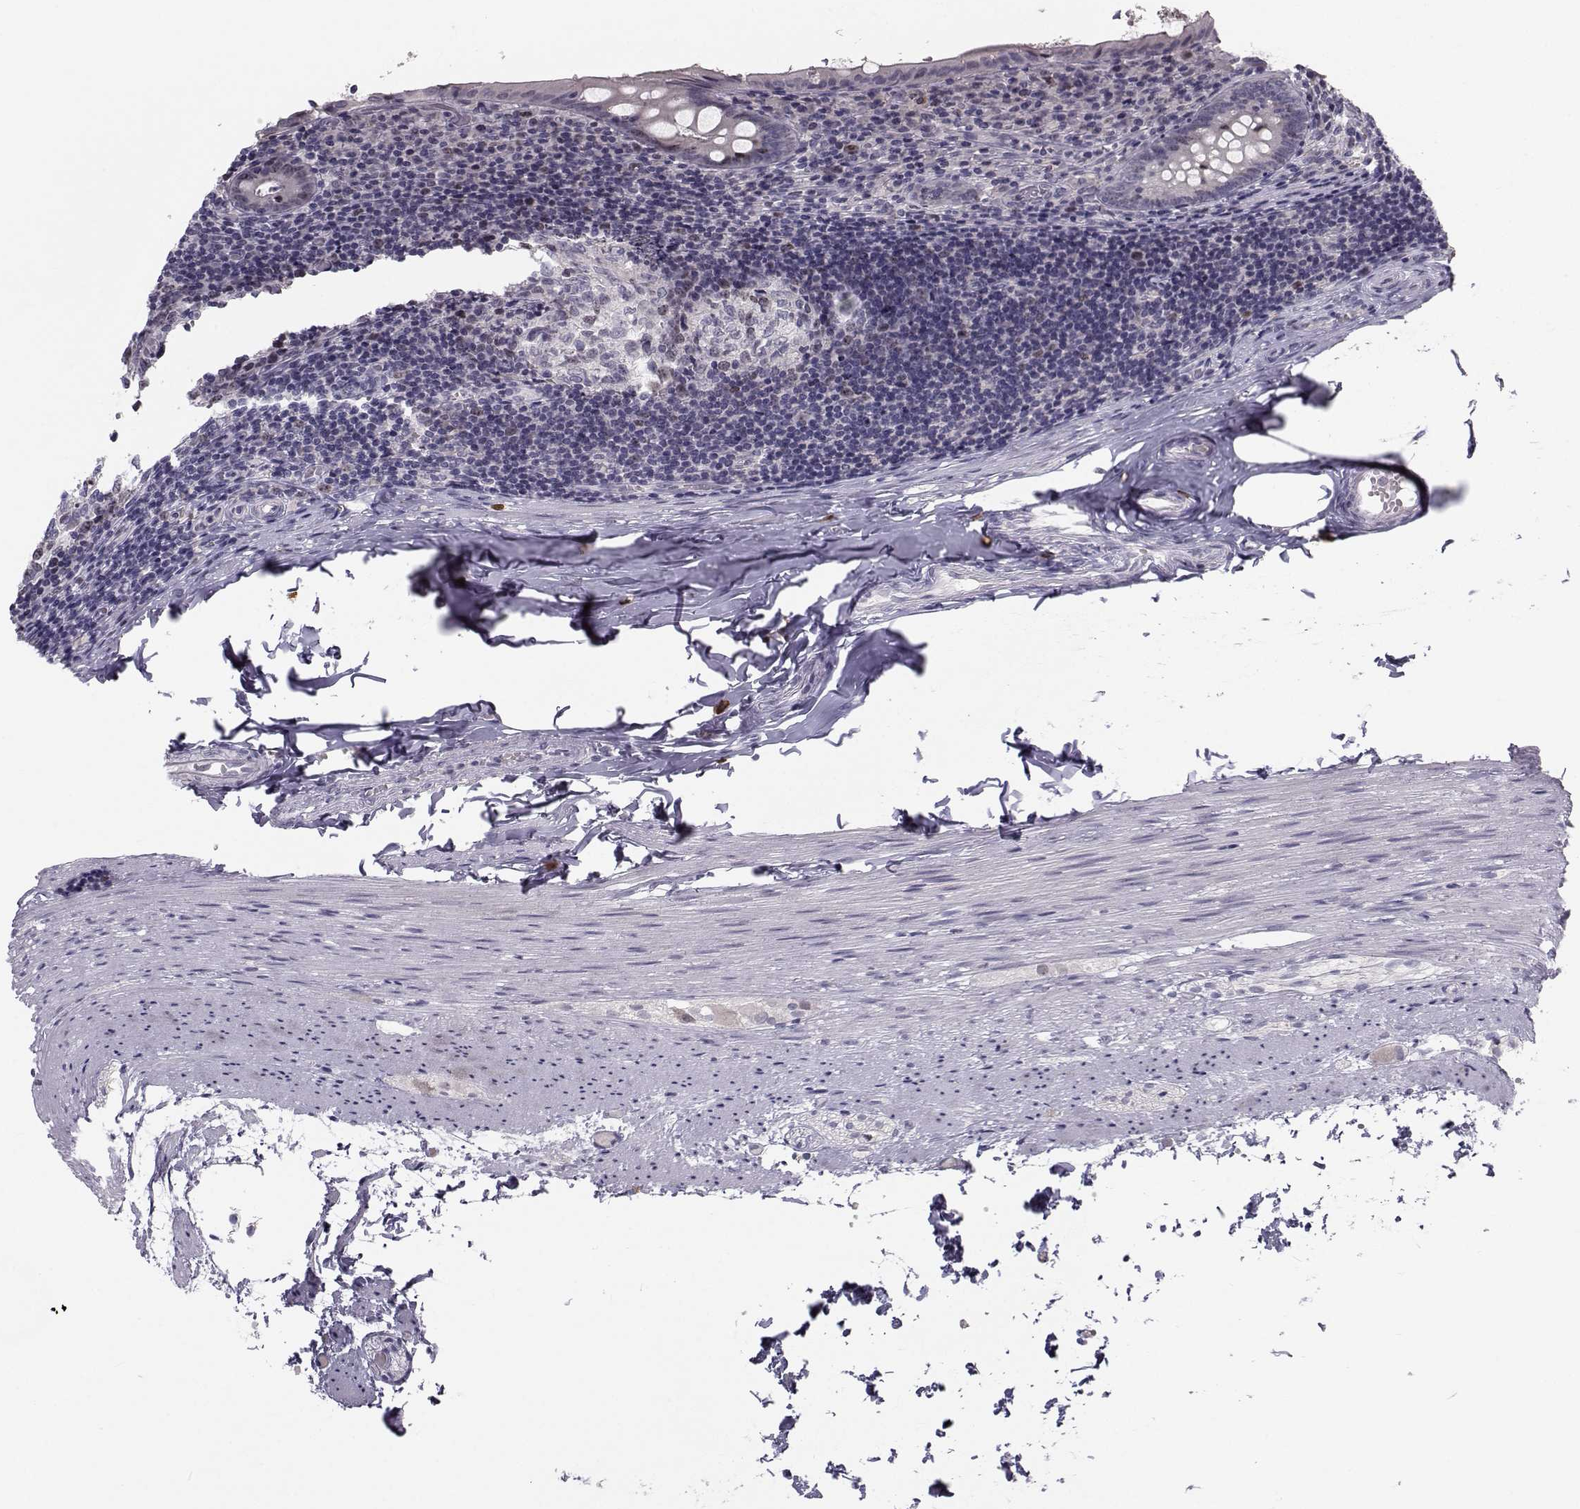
{"staining": {"intensity": "moderate", "quantity": "<25%", "location": "nuclear"}, "tissue": "appendix", "cell_type": "Glandular cells", "image_type": "normal", "snomed": [{"axis": "morphology", "description": "Normal tissue, NOS"}, {"axis": "topography", "description": "Appendix"}], "caption": "IHC (DAB (3,3'-diaminobenzidine)) staining of unremarkable human appendix displays moderate nuclear protein staining in about <25% of glandular cells.", "gene": "LRP8", "patient": {"sex": "female", "age": 23}}